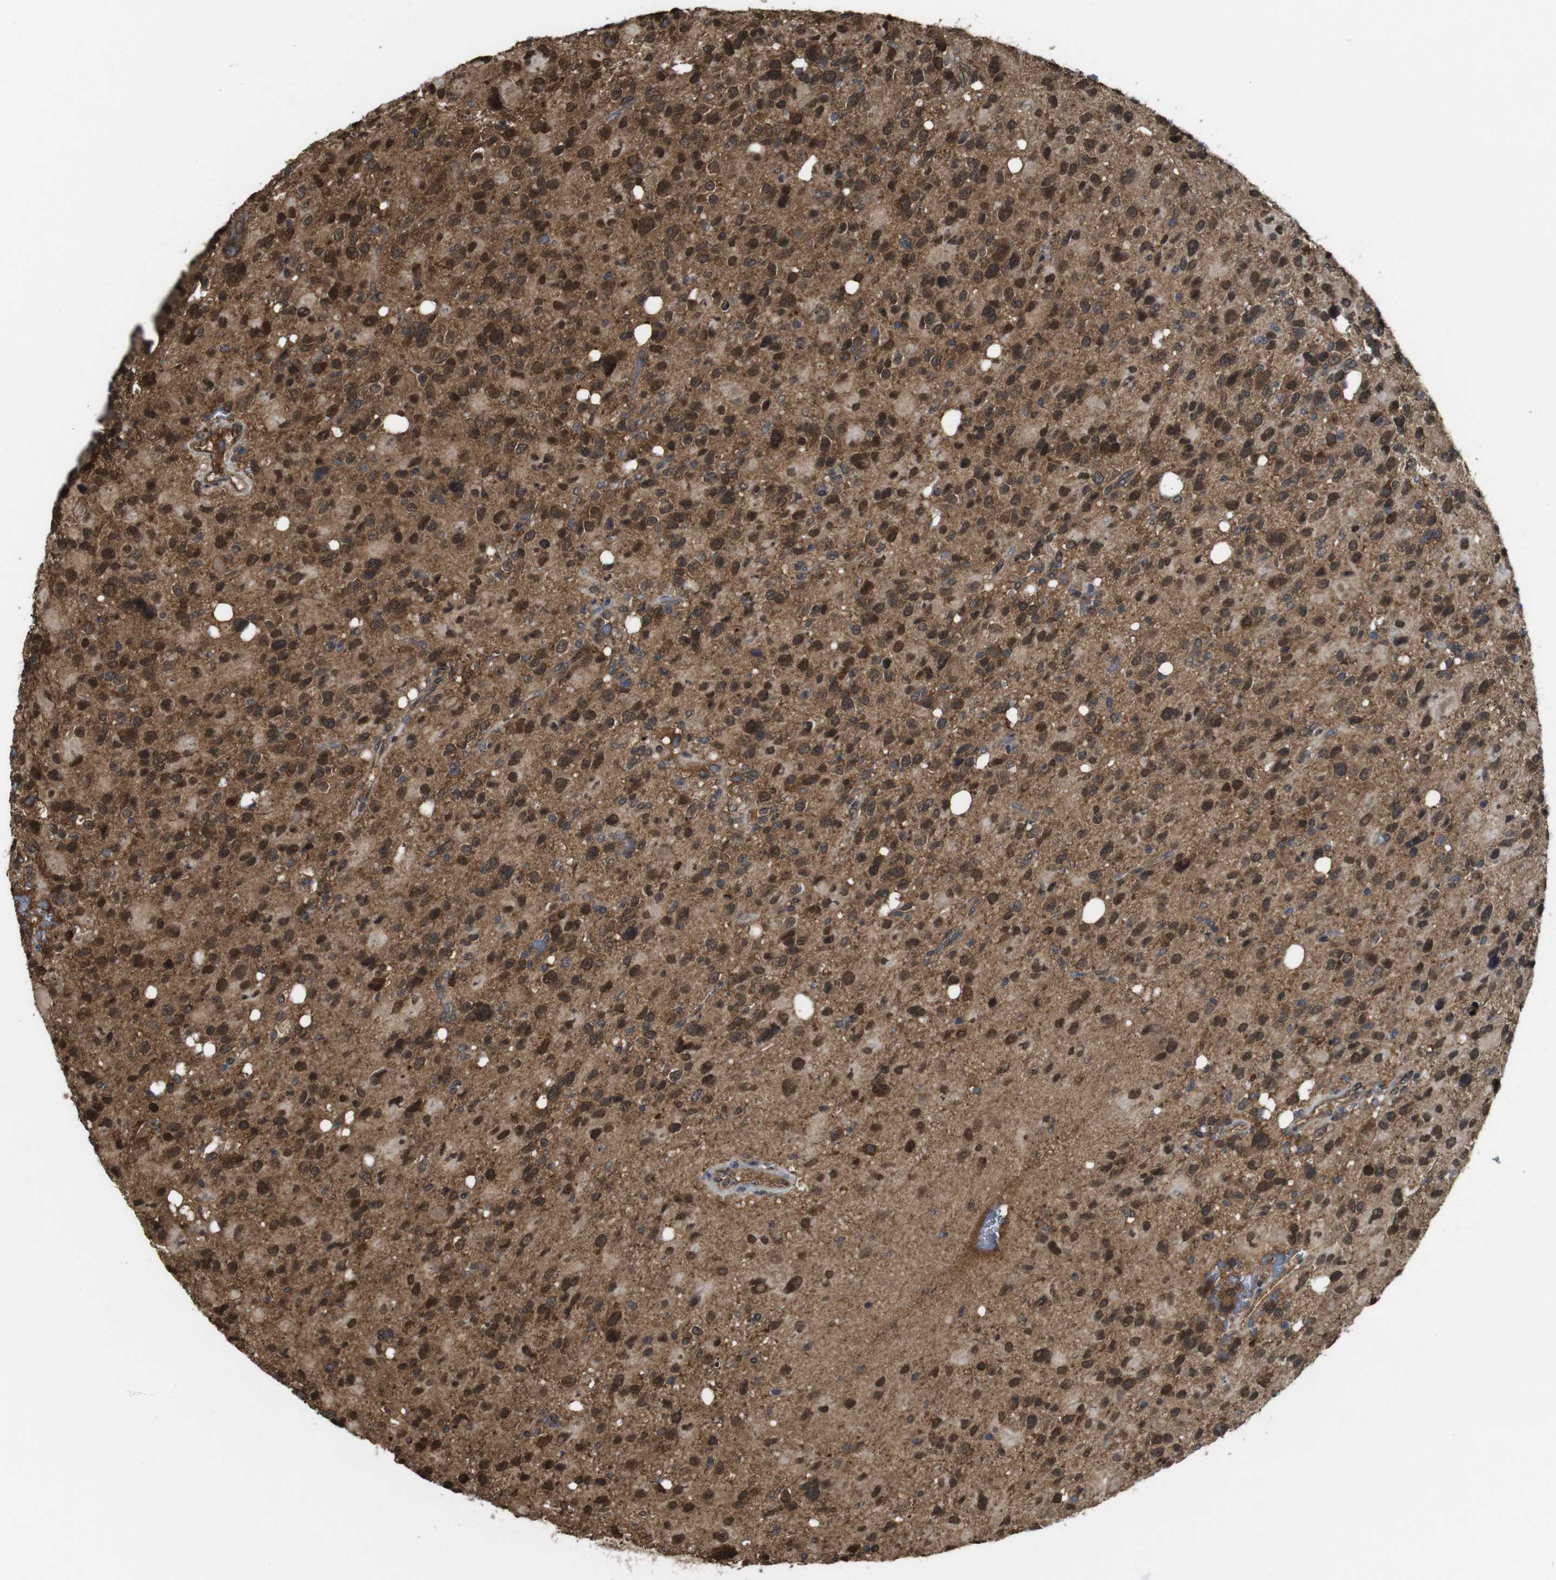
{"staining": {"intensity": "strong", "quantity": ">75%", "location": "cytoplasmic/membranous,nuclear"}, "tissue": "glioma", "cell_type": "Tumor cells", "image_type": "cancer", "snomed": [{"axis": "morphology", "description": "Glioma, malignant, High grade"}, {"axis": "topography", "description": "Brain"}], "caption": "Immunohistochemical staining of glioma reveals high levels of strong cytoplasmic/membranous and nuclear positivity in about >75% of tumor cells.", "gene": "YWHAG", "patient": {"sex": "male", "age": 48}}